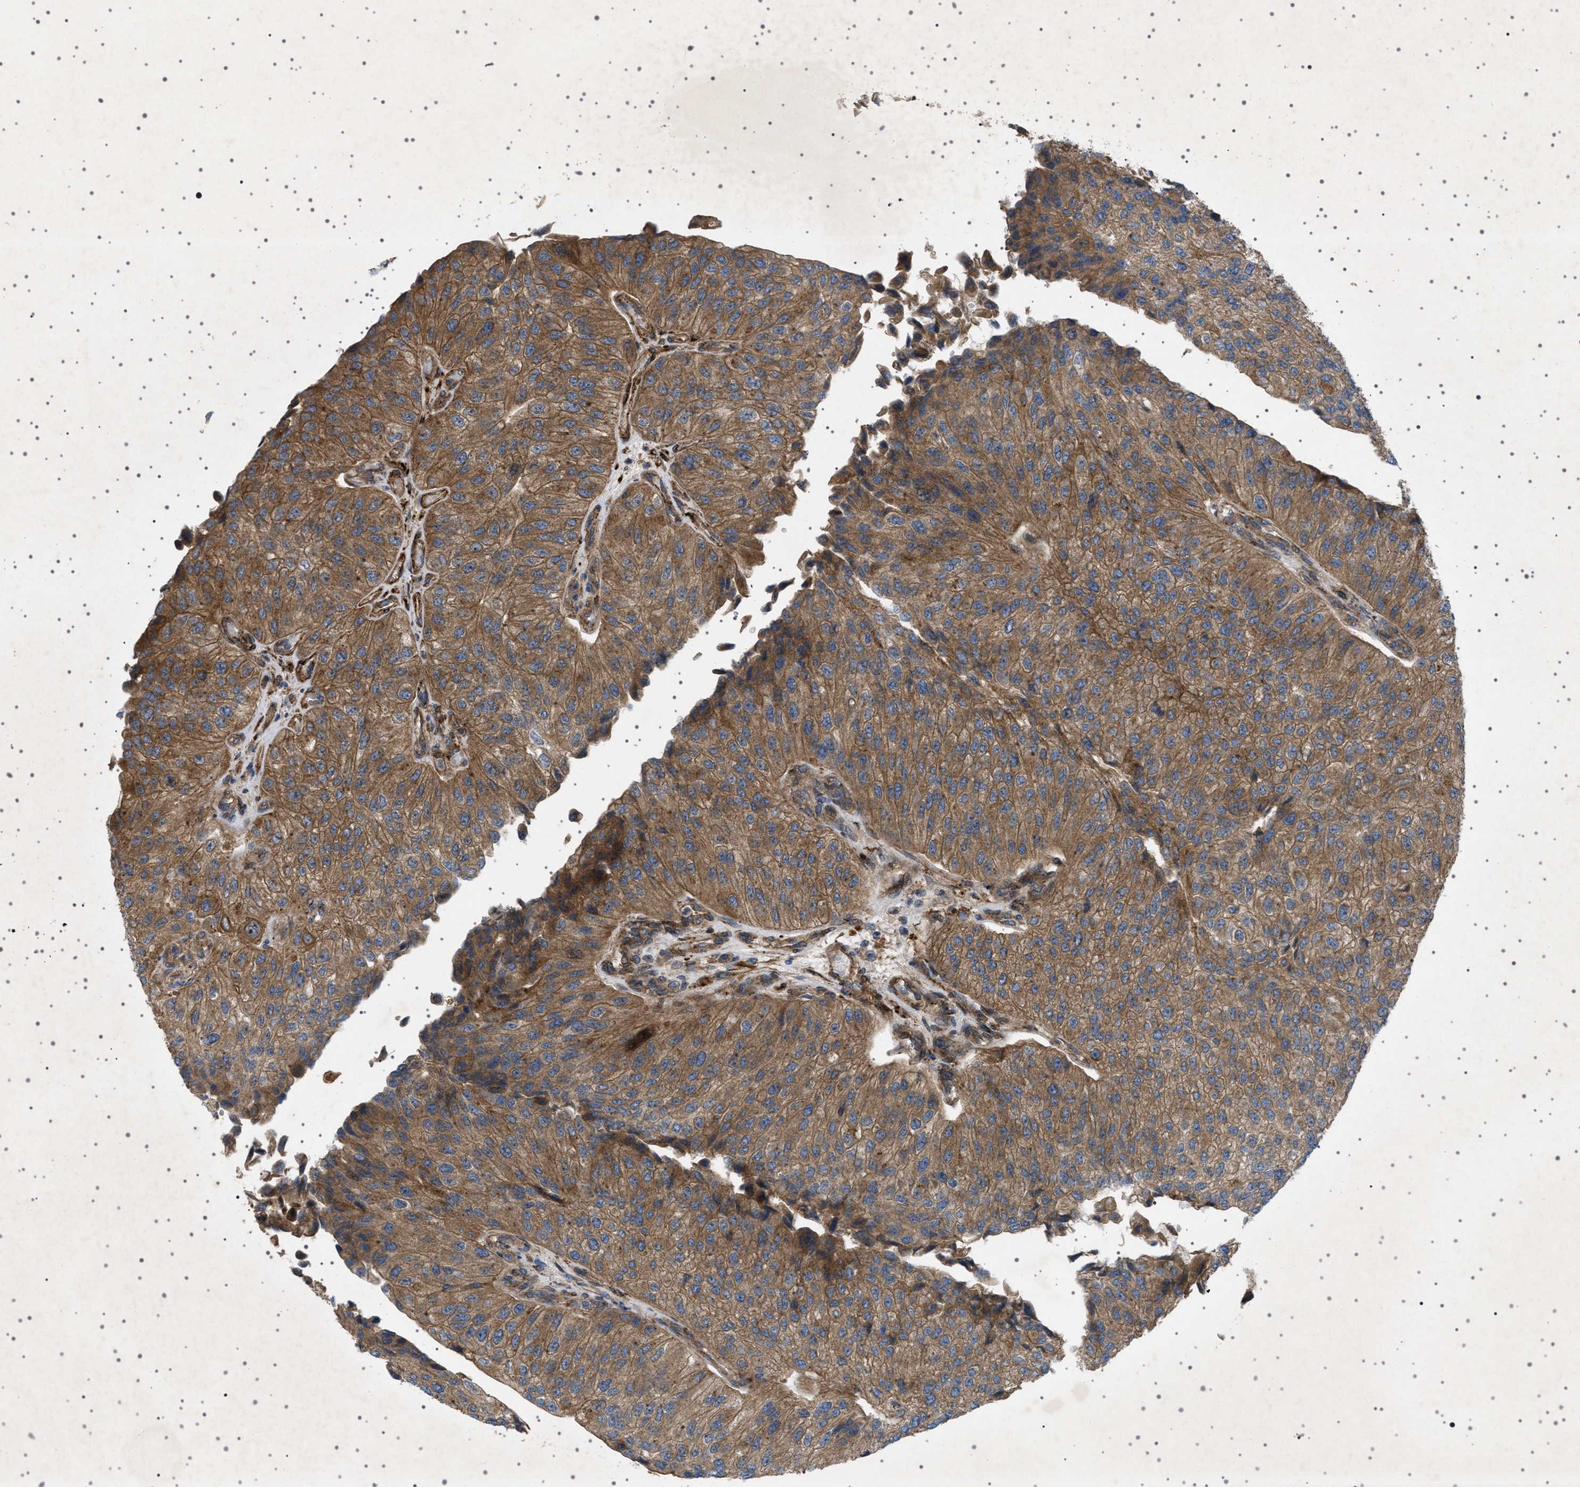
{"staining": {"intensity": "strong", "quantity": ">75%", "location": "cytoplasmic/membranous"}, "tissue": "urothelial cancer", "cell_type": "Tumor cells", "image_type": "cancer", "snomed": [{"axis": "morphology", "description": "Urothelial carcinoma, High grade"}, {"axis": "topography", "description": "Kidney"}, {"axis": "topography", "description": "Urinary bladder"}], "caption": "Immunohistochemistry (IHC) (DAB (3,3'-diaminobenzidine)) staining of urothelial cancer demonstrates strong cytoplasmic/membranous protein expression in approximately >75% of tumor cells.", "gene": "CCDC186", "patient": {"sex": "male", "age": 77}}